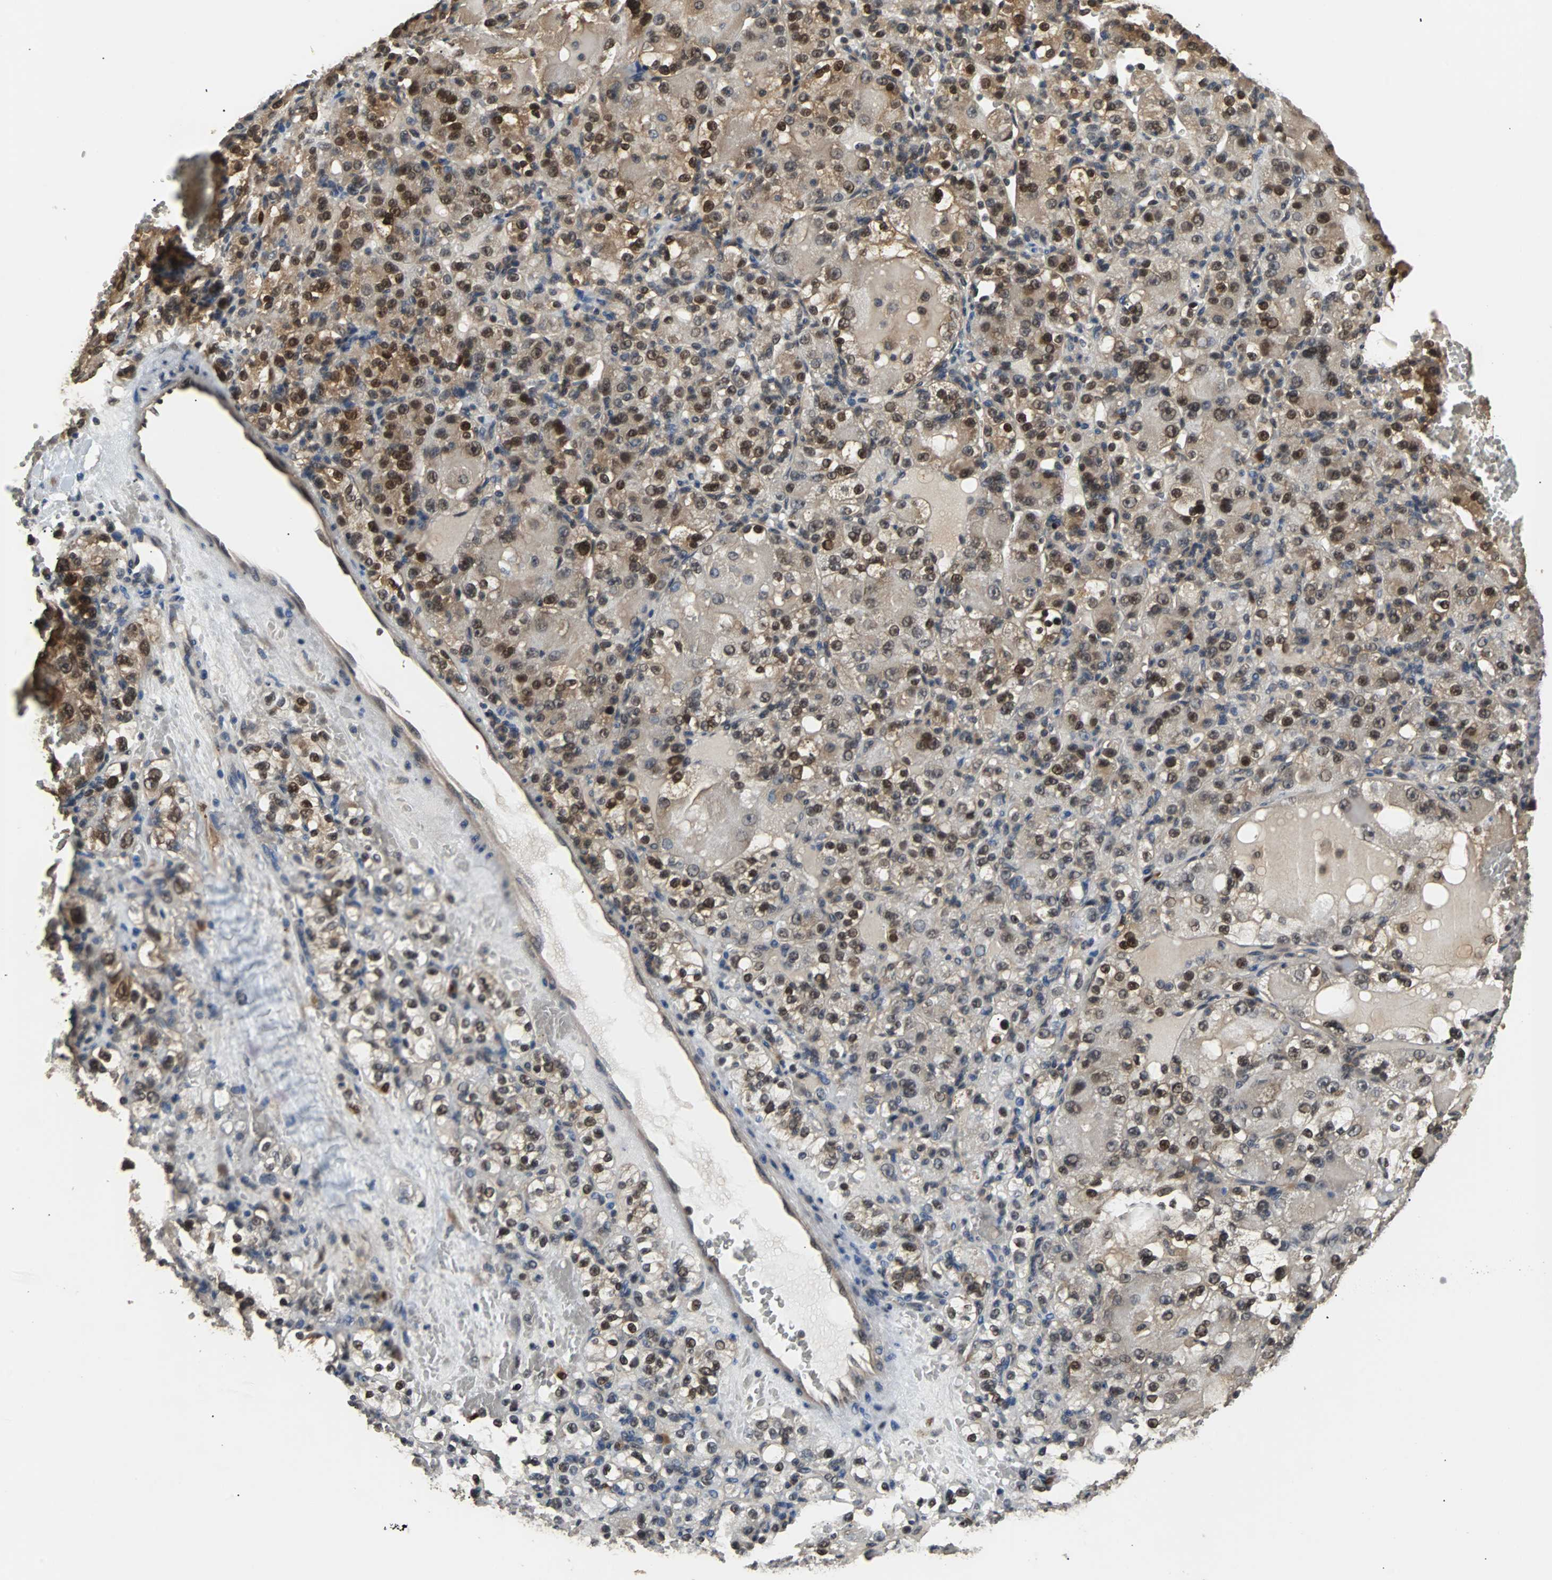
{"staining": {"intensity": "strong", "quantity": ">75%", "location": "cytoplasmic/membranous,nuclear"}, "tissue": "renal cancer", "cell_type": "Tumor cells", "image_type": "cancer", "snomed": [{"axis": "morphology", "description": "Normal tissue, NOS"}, {"axis": "morphology", "description": "Adenocarcinoma, NOS"}, {"axis": "topography", "description": "Kidney"}], "caption": "Immunohistochemical staining of human renal cancer (adenocarcinoma) shows high levels of strong cytoplasmic/membranous and nuclear expression in approximately >75% of tumor cells.", "gene": "PRDX6", "patient": {"sex": "male", "age": 61}}